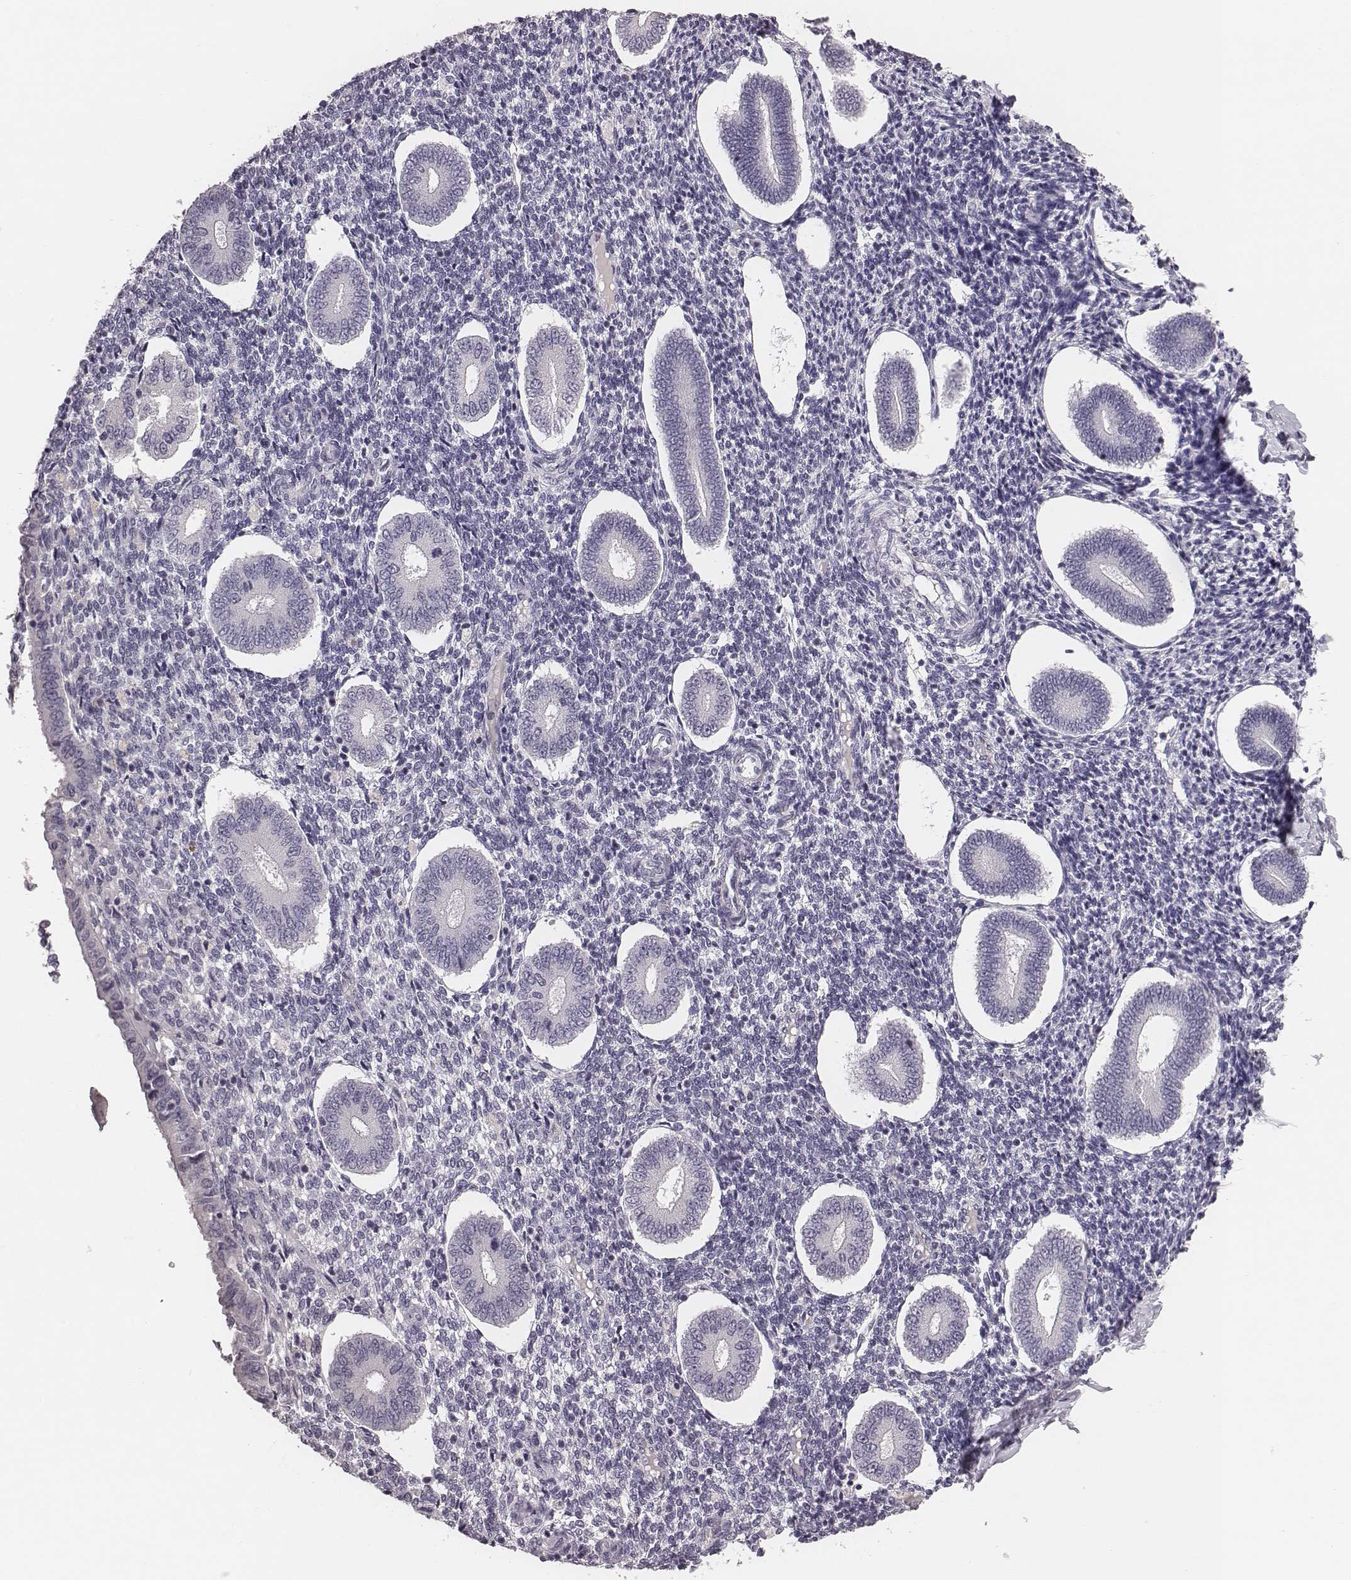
{"staining": {"intensity": "negative", "quantity": "none", "location": "none"}, "tissue": "endometrium", "cell_type": "Cells in endometrial stroma", "image_type": "normal", "snomed": [{"axis": "morphology", "description": "Normal tissue, NOS"}, {"axis": "topography", "description": "Endometrium"}], "caption": "A high-resolution image shows immunohistochemistry staining of normal endometrium, which shows no significant positivity in cells in endometrial stroma. (Brightfield microscopy of DAB immunohistochemistry (IHC) at high magnification).", "gene": "CSHL1", "patient": {"sex": "female", "age": 40}}